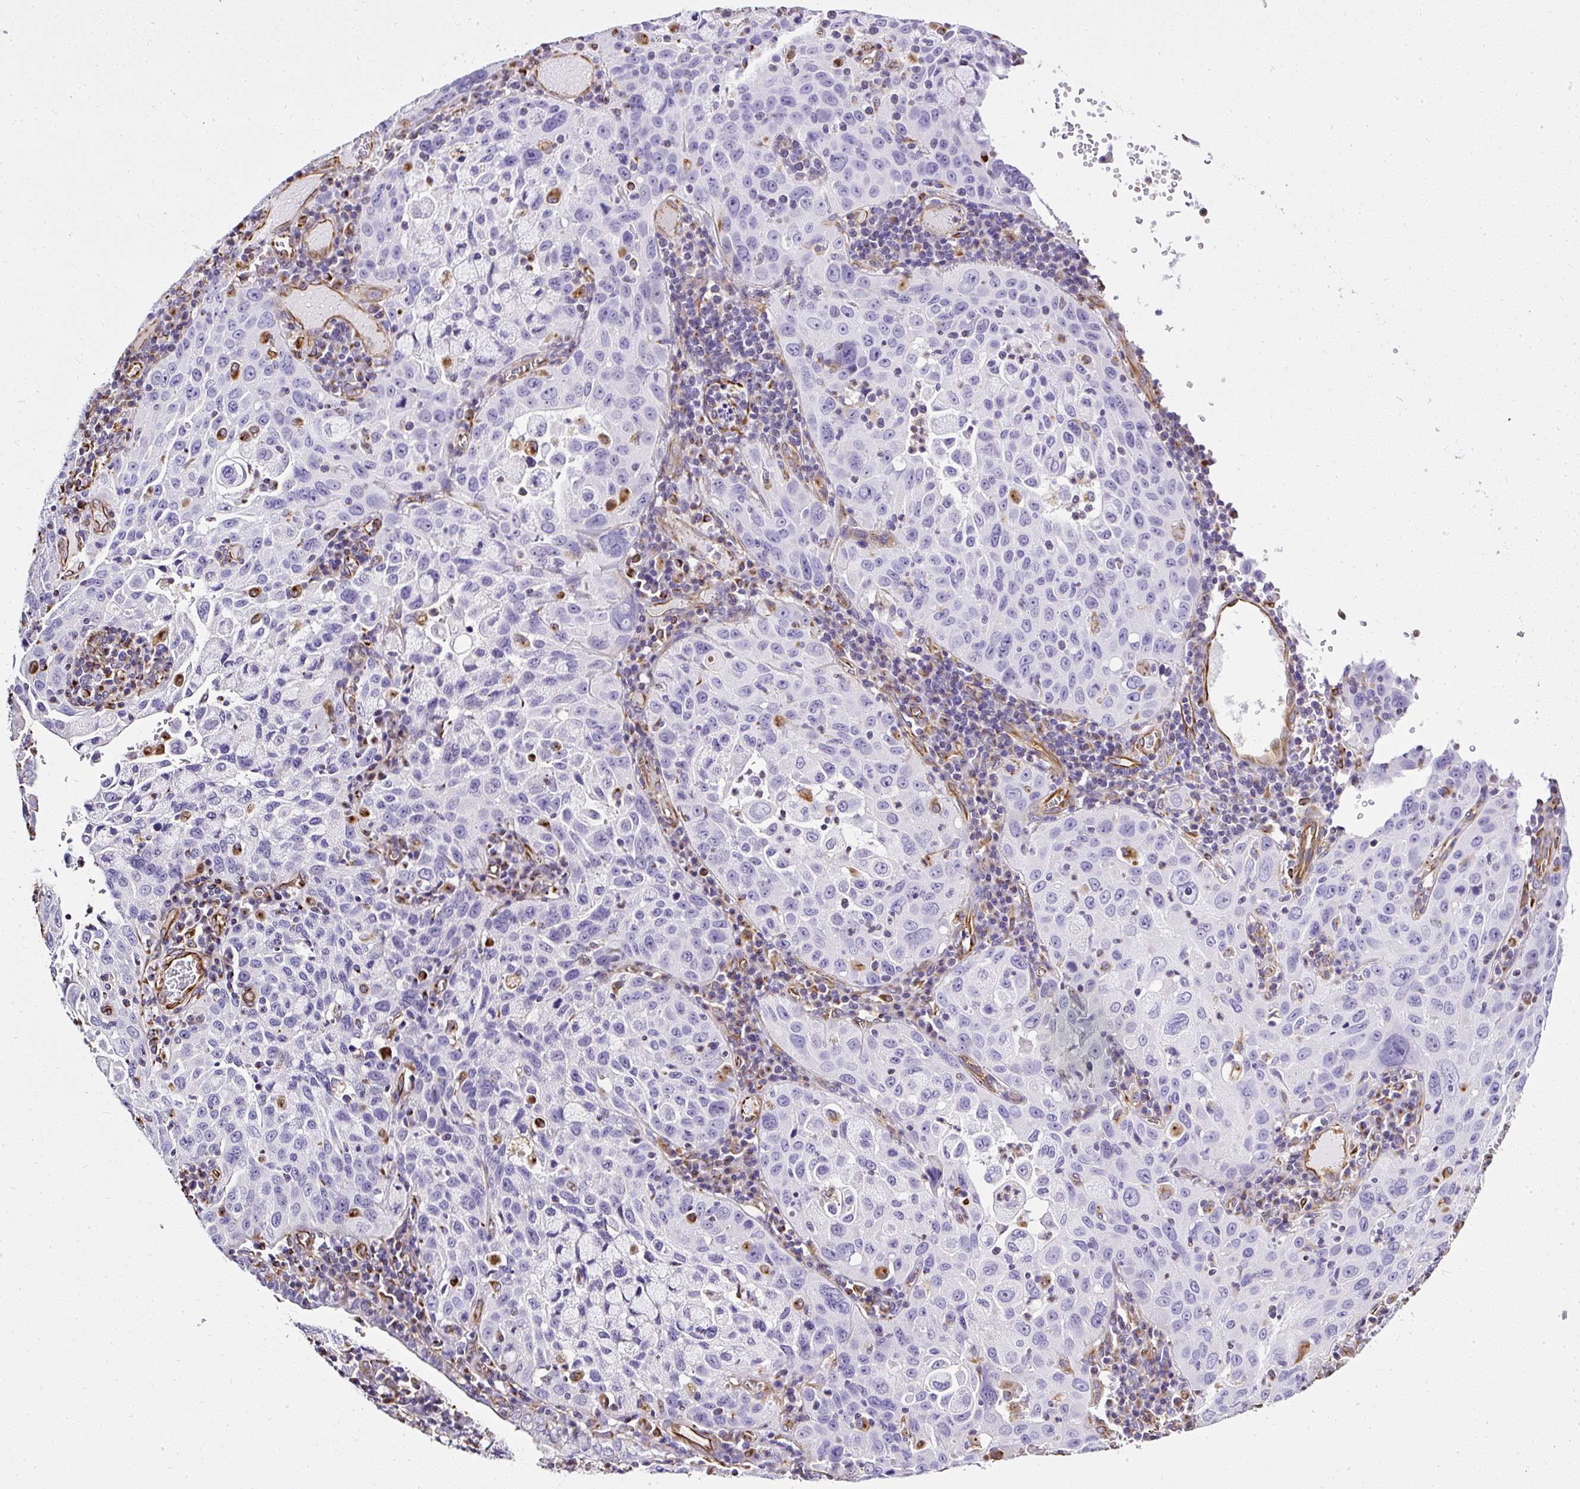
{"staining": {"intensity": "negative", "quantity": "none", "location": "none"}, "tissue": "cervical cancer", "cell_type": "Tumor cells", "image_type": "cancer", "snomed": [{"axis": "morphology", "description": "Squamous cell carcinoma, NOS"}, {"axis": "topography", "description": "Cervix"}], "caption": "Immunohistochemical staining of human cervical cancer shows no significant staining in tumor cells.", "gene": "PLS1", "patient": {"sex": "female", "age": 42}}